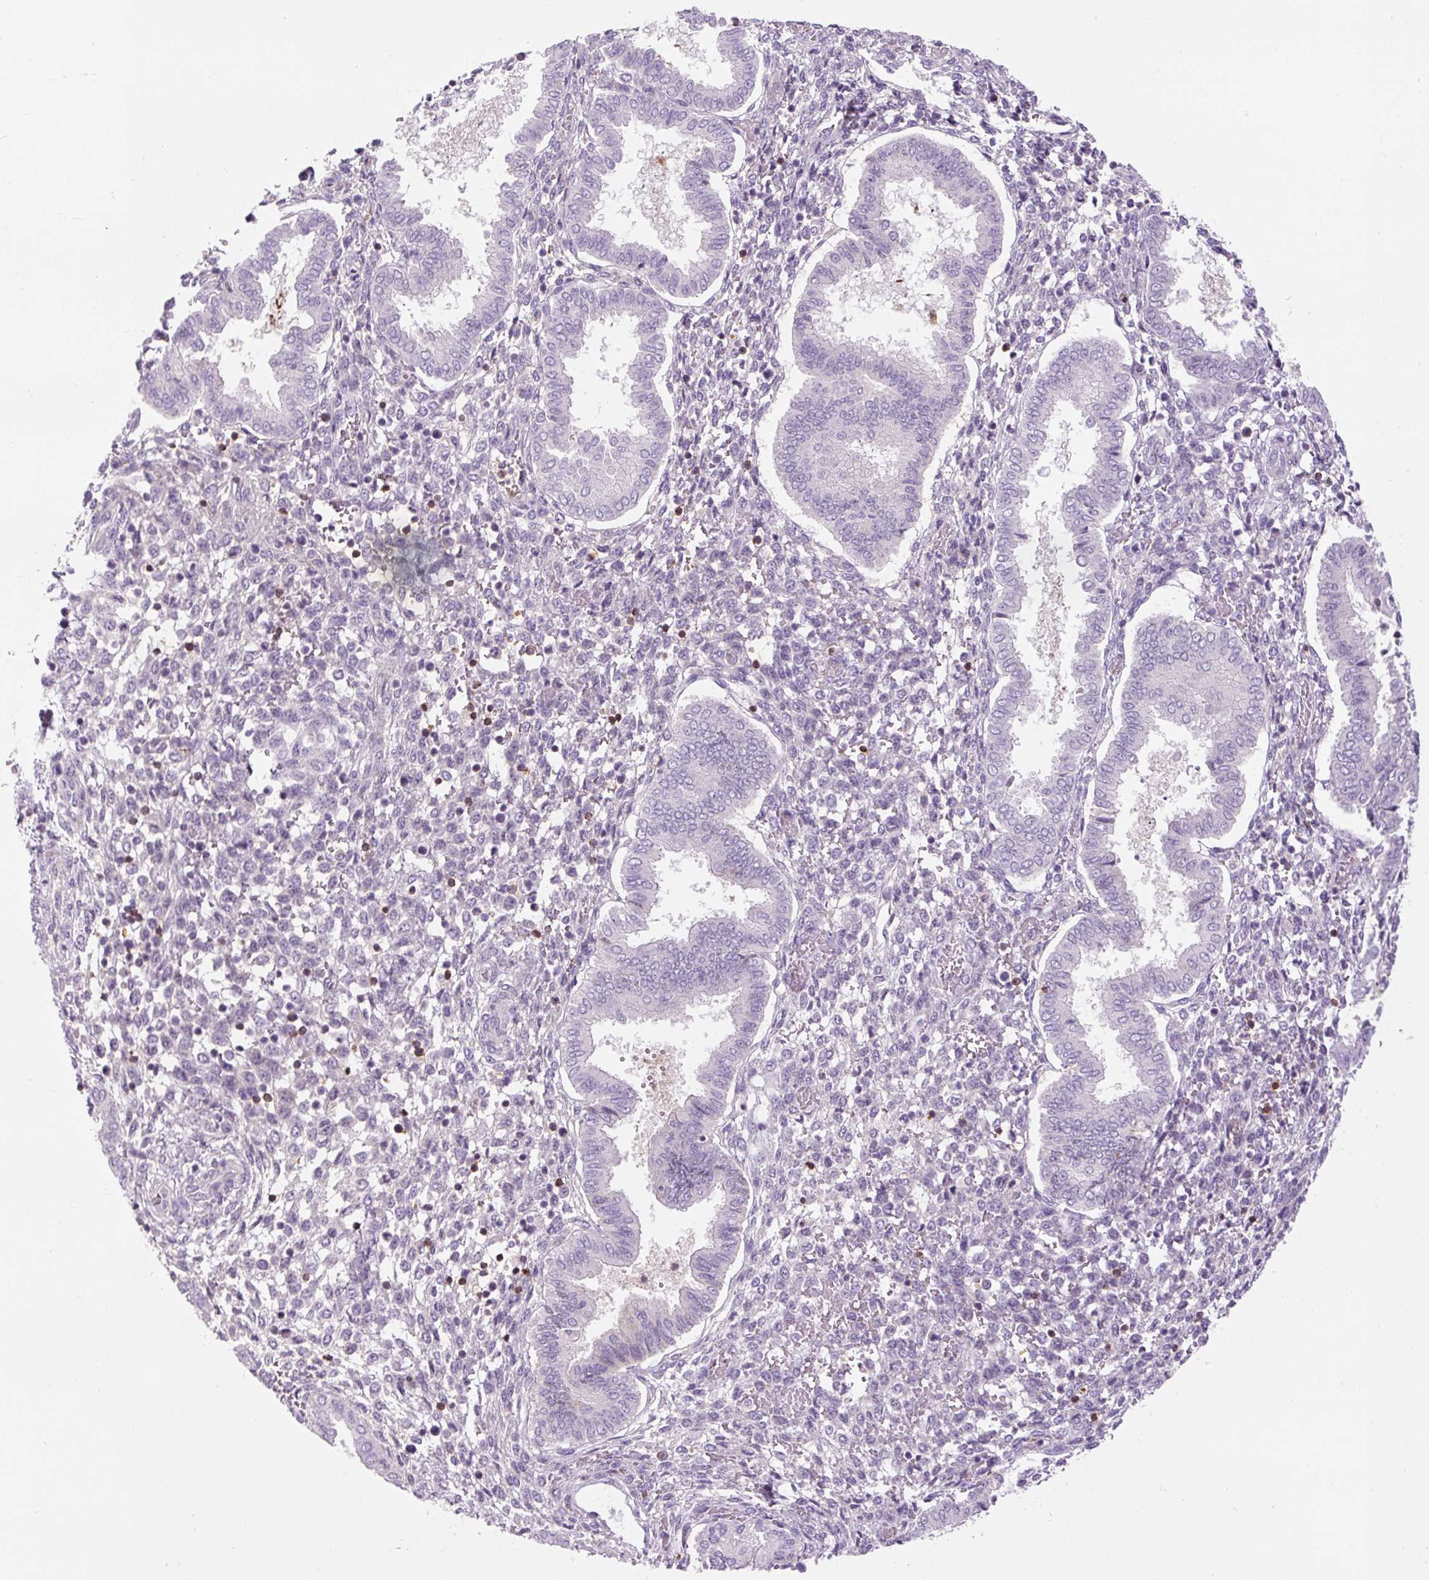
{"staining": {"intensity": "negative", "quantity": "none", "location": "none"}, "tissue": "endometrium", "cell_type": "Cells in endometrial stroma", "image_type": "normal", "snomed": [{"axis": "morphology", "description": "Normal tissue, NOS"}, {"axis": "topography", "description": "Endometrium"}], "caption": "The histopathology image exhibits no staining of cells in endometrial stroma in unremarkable endometrium.", "gene": "TIGD2", "patient": {"sex": "female", "age": 24}}